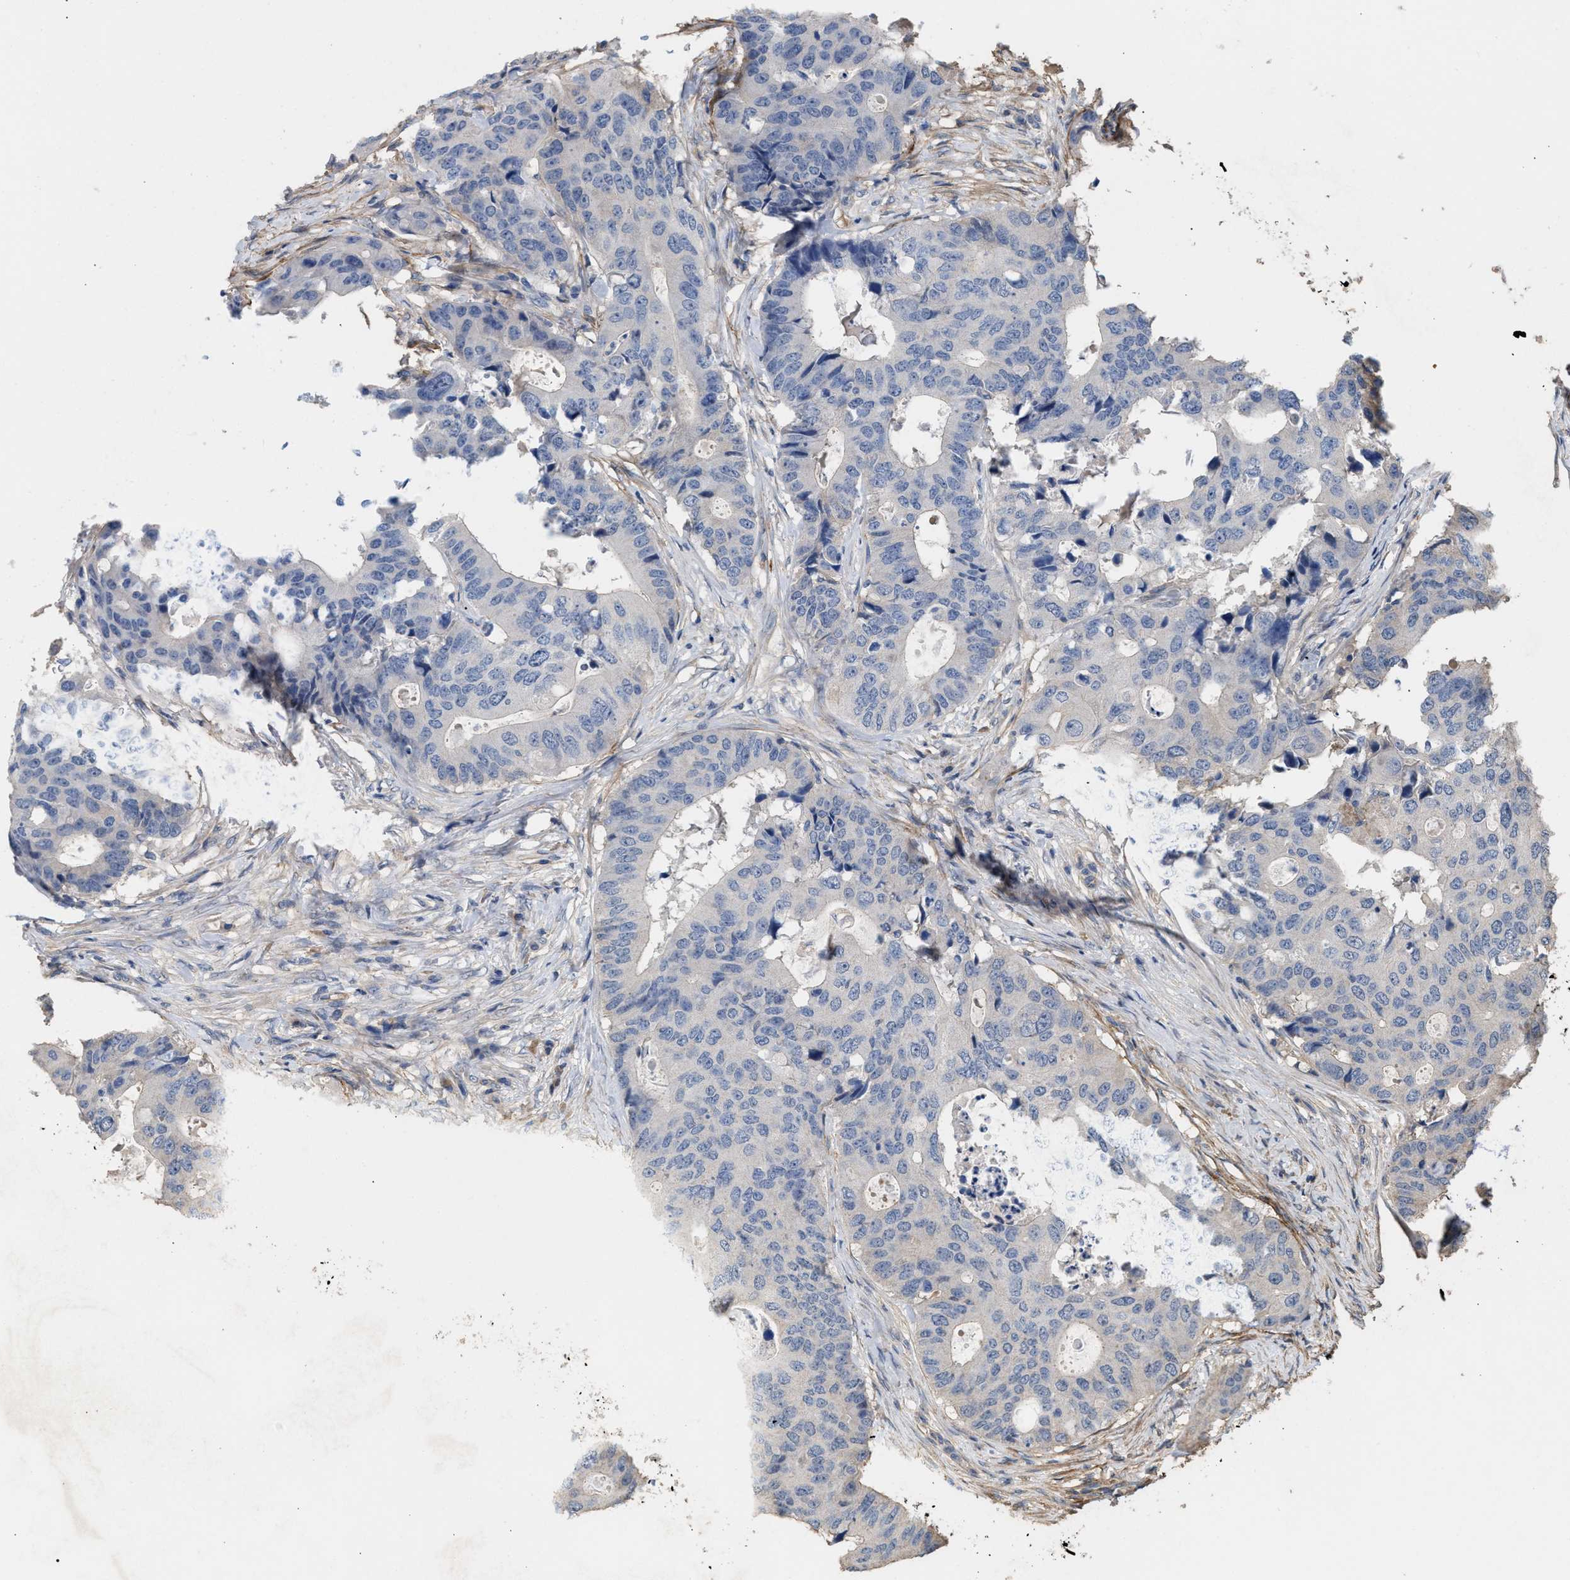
{"staining": {"intensity": "negative", "quantity": "none", "location": "none"}, "tissue": "colorectal cancer", "cell_type": "Tumor cells", "image_type": "cancer", "snomed": [{"axis": "morphology", "description": "Adenocarcinoma, NOS"}, {"axis": "topography", "description": "Colon"}], "caption": "Image shows no significant protein positivity in tumor cells of colorectal cancer. (Brightfield microscopy of DAB immunohistochemistry (IHC) at high magnification).", "gene": "HTRA3", "patient": {"sex": "male", "age": 71}}